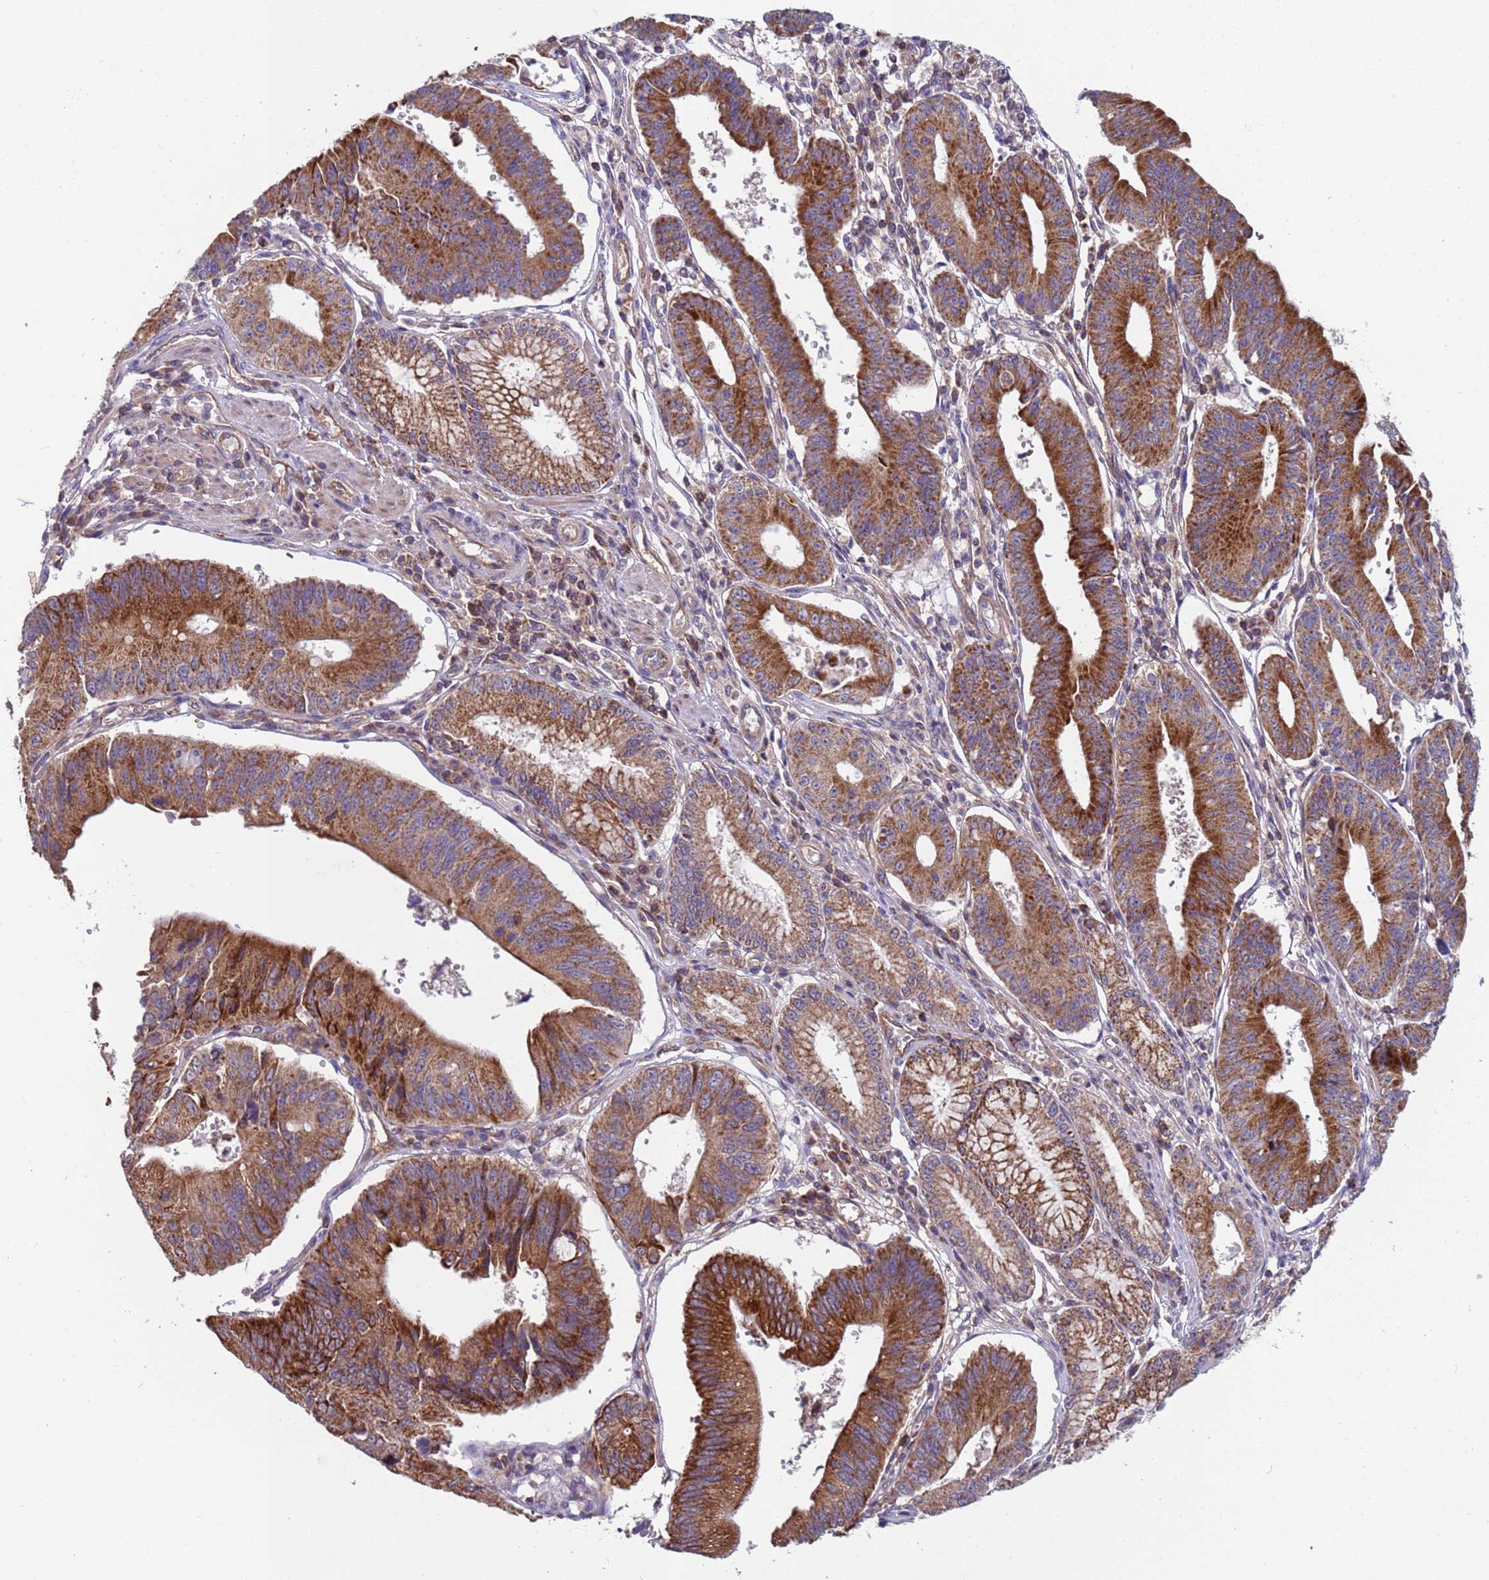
{"staining": {"intensity": "moderate", "quantity": ">75%", "location": "cytoplasmic/membranous"}, "tissue": "stomach cancer", "cell_type": "Tumor cells", "image_type": "cancer", "snomed": [{"axis": "morphology", "description": "Adenocarcinoma, NOS"}, {"axis": "topography", "description": "Stomach"}], "caption": "Adenocarcinoma (stomach) was stained to show a protein in brown. There is medium levels of moderate cytoplasmic/membranous positivity in approximately >75% of tumor cells.", "gene": "ACAD8", "patient": {"sex": "male", "age": 59}}